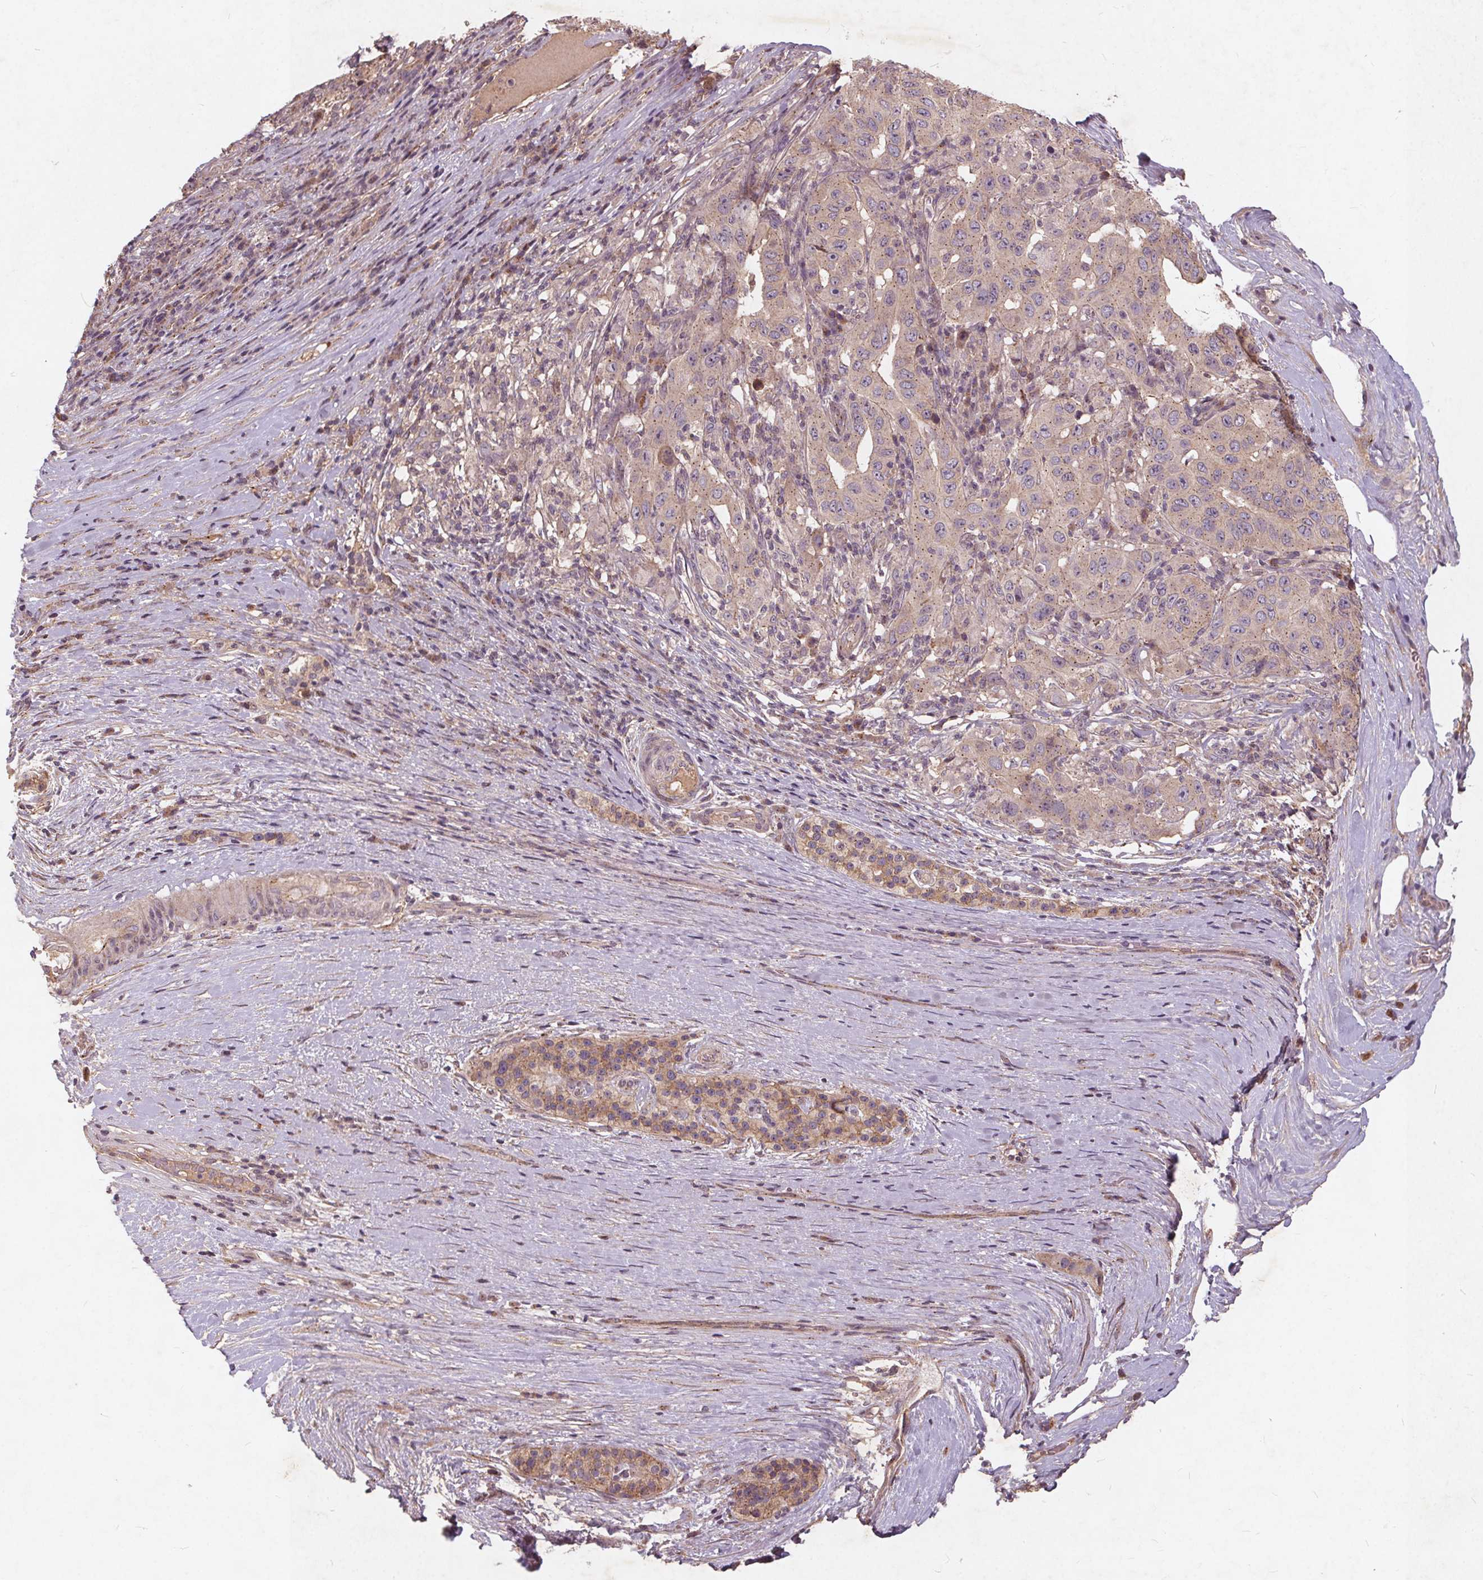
{"staining": {"intensity": "weak", "quantity": "<25%", "location": "cytoplasmic/membranous"}, "tissue": "pancreatic cancer", "cell_type": "Tumor cells", "image_type": "cancer", "snomed": [{"axis": "morphology", "description": "Adenocarcinoma, NOS"}, {"axis": "topography", "description": "Pancreas"}], "caption": "Protein analysis of pancreatic cancer (adenocarcinoma) displays no significant expression in tumor cells. Nuclei are stained in blue.", "gene": "CSNK1G2", "patient": {"sex": "male", "age": 63}}